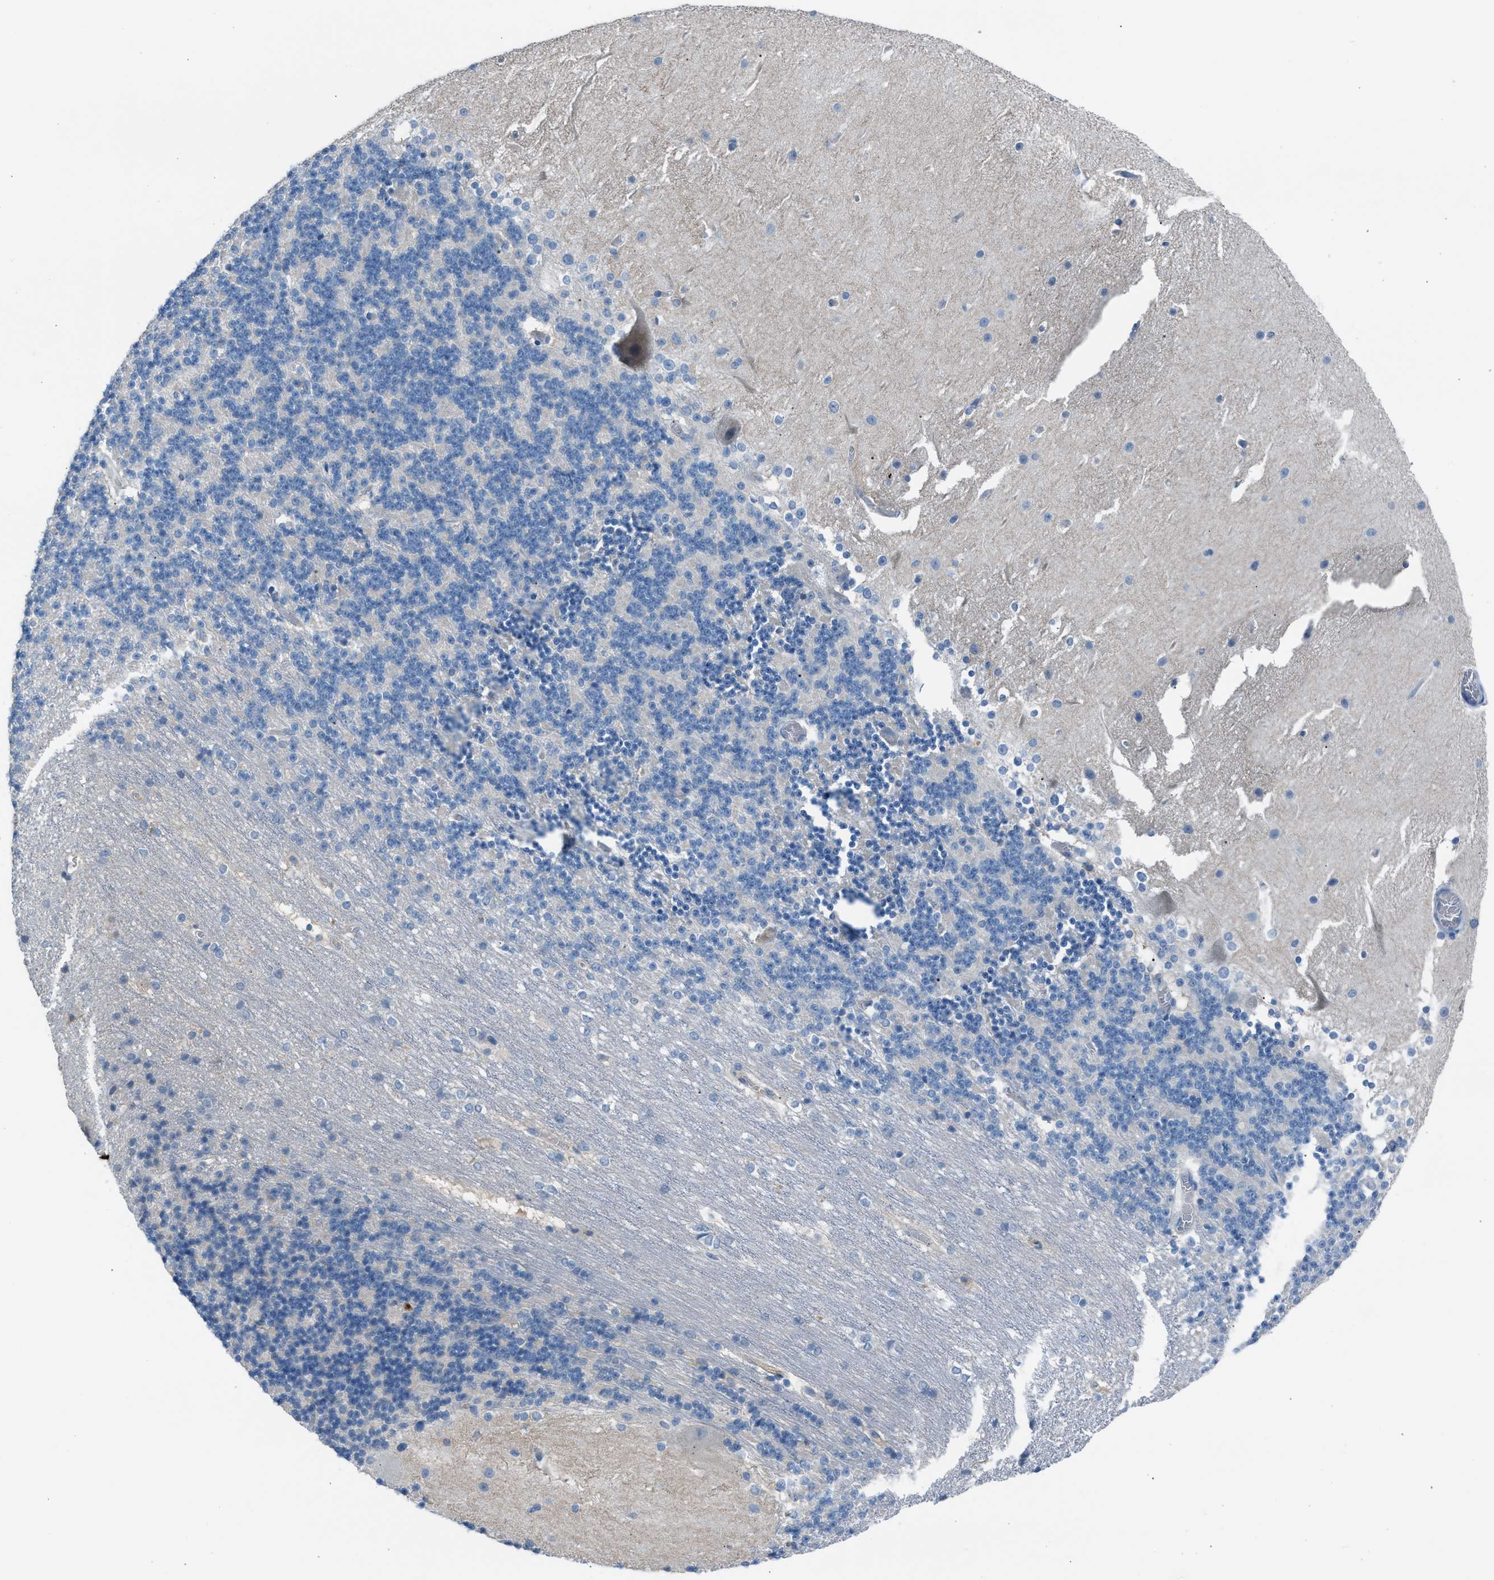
{"staining": {"intensity": "negative", "quantity": "none", "location": "none"}, "tissue": "cerebellum", "cell_type": "Cells in granular layer", "image_type": "normal", "snomed": [{"axis": "morphology", "description": "Normal tissue, NOS"}, {"axis": "topography", "description": "Cerebellum"}], "caption": "Immunohistochemistry photomicrograph of normal cerebellum stained for a protein (brown), which exhibits no positivity in cells in granular layer. The staining is performed using DAB (3,3'-diaminobenzidine) brown chromogen with nuclei counter-stained in using hematoxylin.", "gene": "CFAP77", "patient": {"sex": "female", "age": 19}}